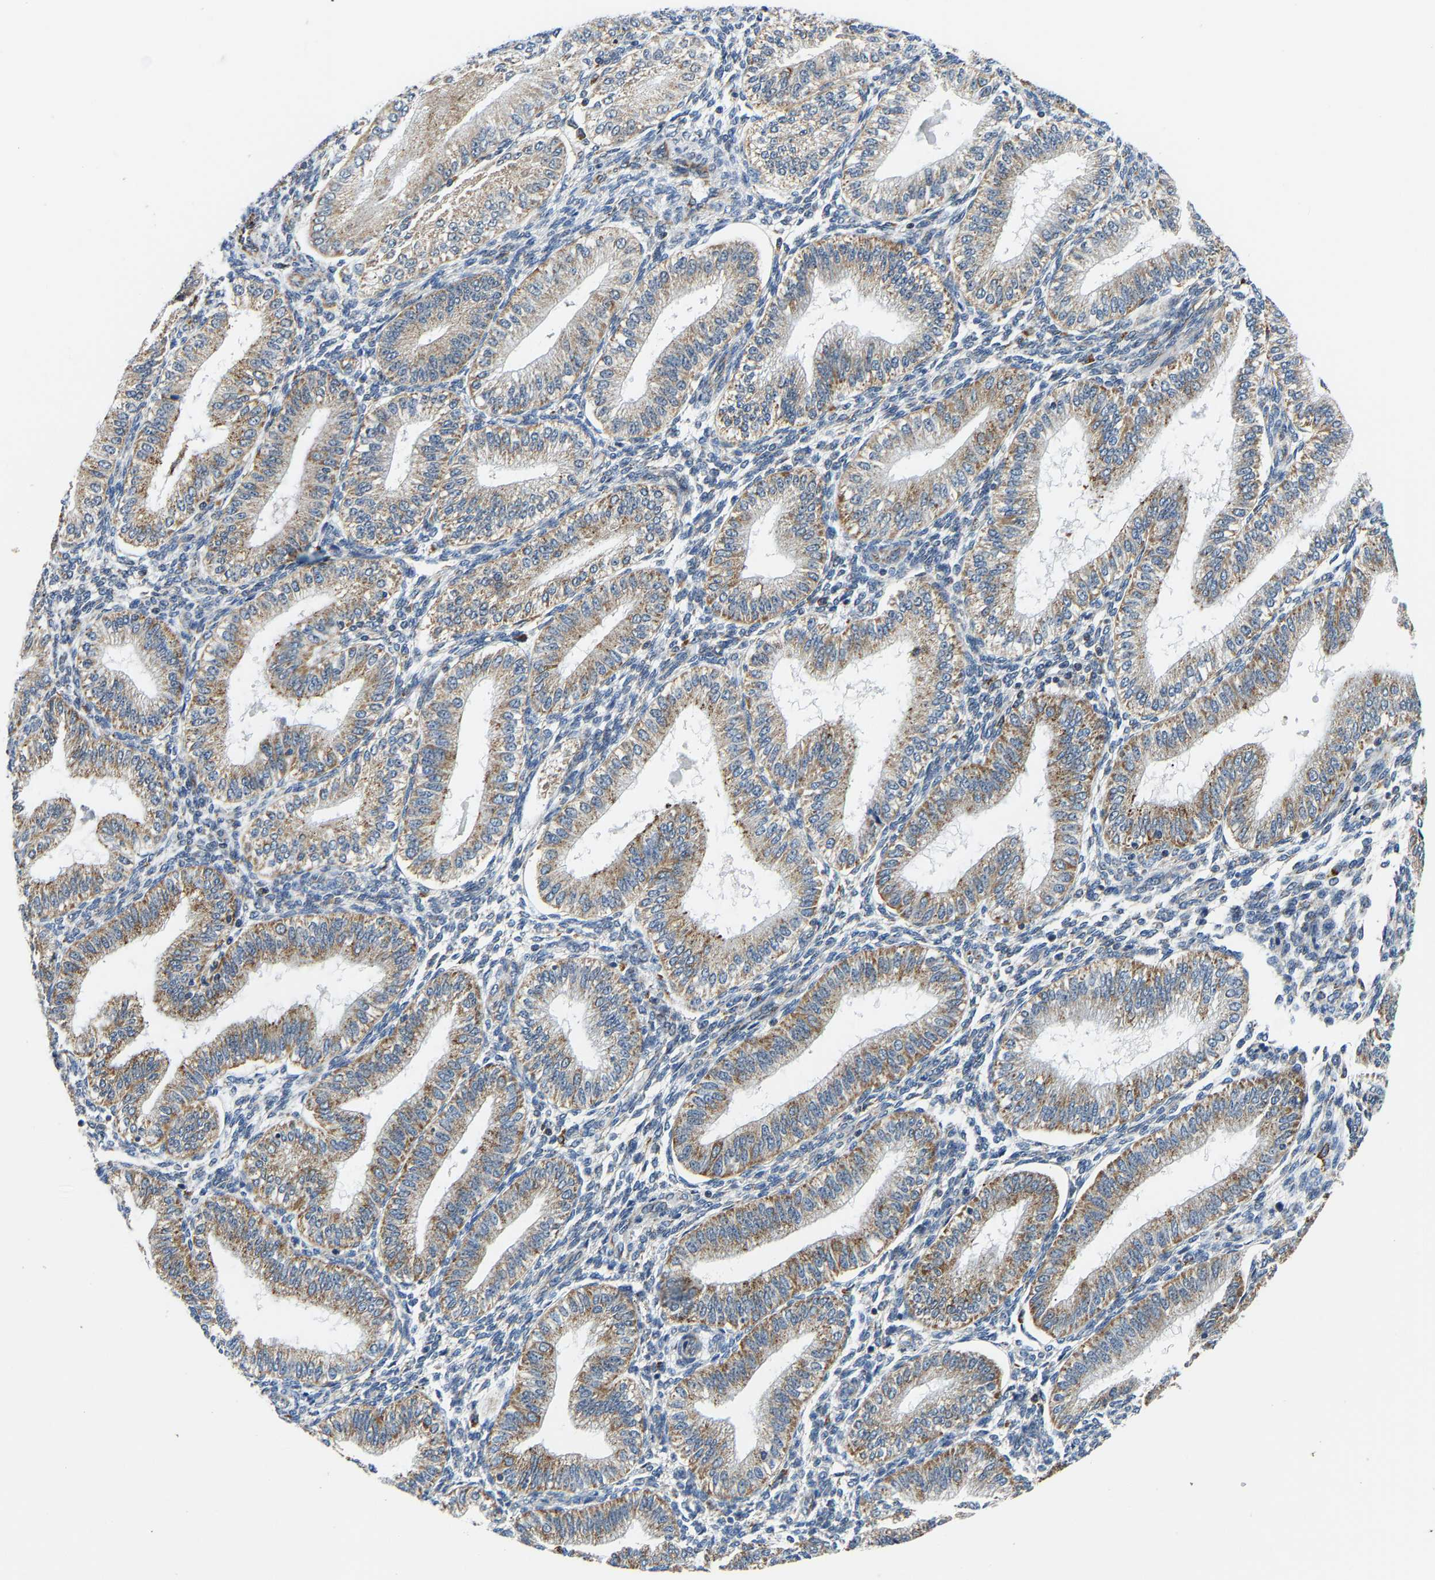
{"staining": {"intensity": "negative", "quantity": "none", "location": "none"}, "tissue": "endometrium", "cell_type": "Cells in endometrial stroma", "image_type": "normal", "snomed": [{"axis": "morphology", "description": "Normal tissue, NOS"}, {"axis": "topography", "description": "Endometrium"}], "caption": "Immunohistochemistry (IHC) micrograph of normal human endometrium stained for a protein (brown), which exhibits no expression in cells in endometrial stroma.", "gene": "GIMAP7", "patient": {"sex": "female", "age": 39}}